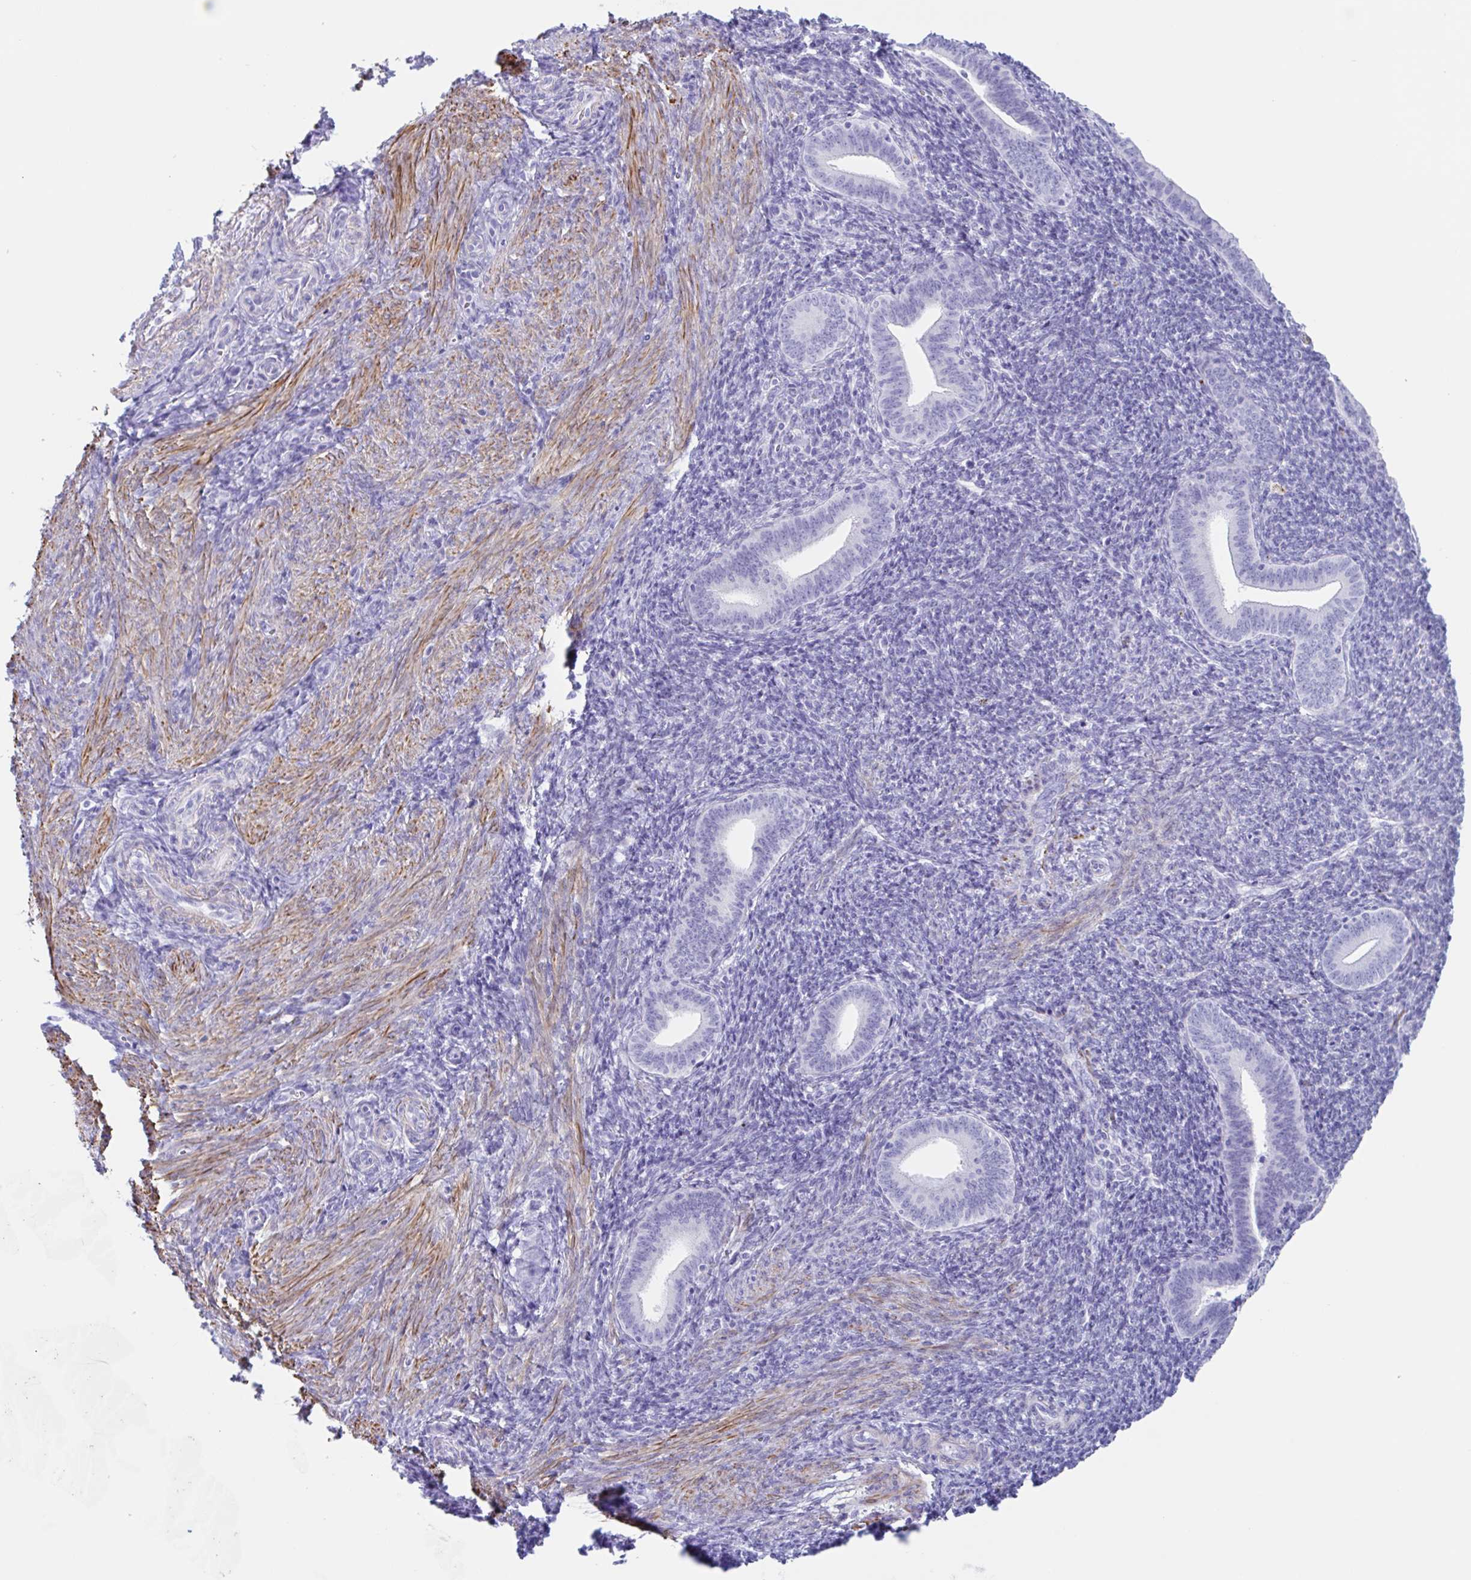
{"staining": {"intensity": "negative", "quantity": "none", "location": "none"}, "tissue": "endometrium", "cell_type": "Cells in endometrial stroma", "image_type": "normal", "snomed": [{"axis": "morphology", "description": "Normal tissue, NOS"}, {"axis": "topography", "description": "Endometrium"}], "caption": "Immunohistochemistry (IHC) histopathology image of benign endometrium: human endometrium stained with DAB (3,3'-diaminobenzidine) shows no significant protein staining in cells in endometrial stroma. The staining is performed using DAB (3,3'-diaminobenzidine) brown chromogen with nuclei counter-stained in using hematoxylin.", "gene": "TAS2R41", "patient": {"sex": "female", "age": 25}}